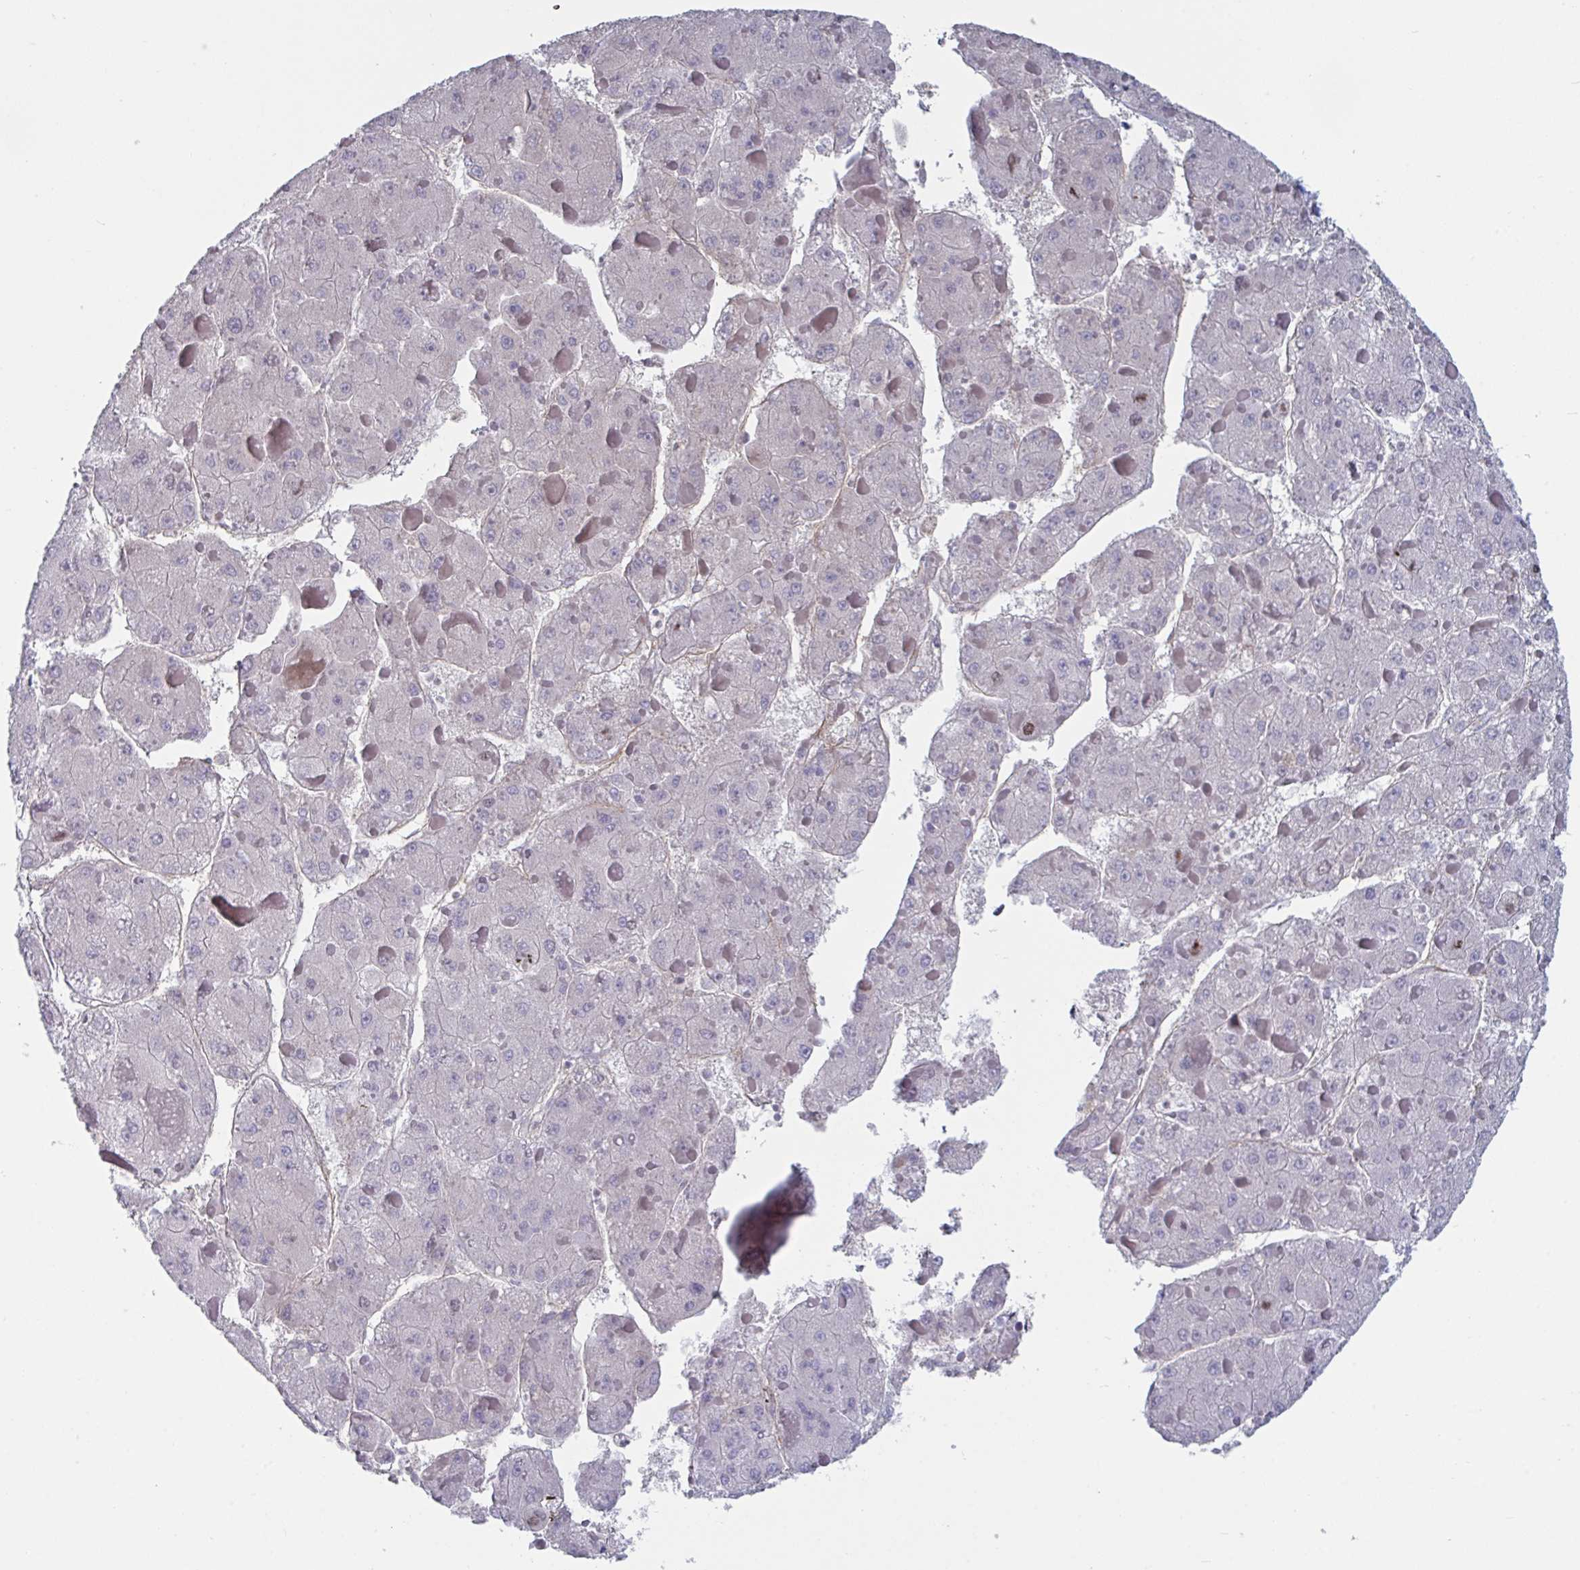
{"staining": {"intensity": "negative", "quantity": "none", "location": "none"}, "tissue": "liver cancer", "cell_type": "Tumor cells", "image_type": "cancer", "snomed": [{"axis": "morphology", "description": "Carcinoma, Hepatocellular, NOS"}, {"axis": "topography", "description": "Liver"}], "caption": "This is an IHC histopathology image of liver cancer. There is no staining in tumor cells.", "gene": "STK26", "patient": {"sex": "female", "age": 73}}